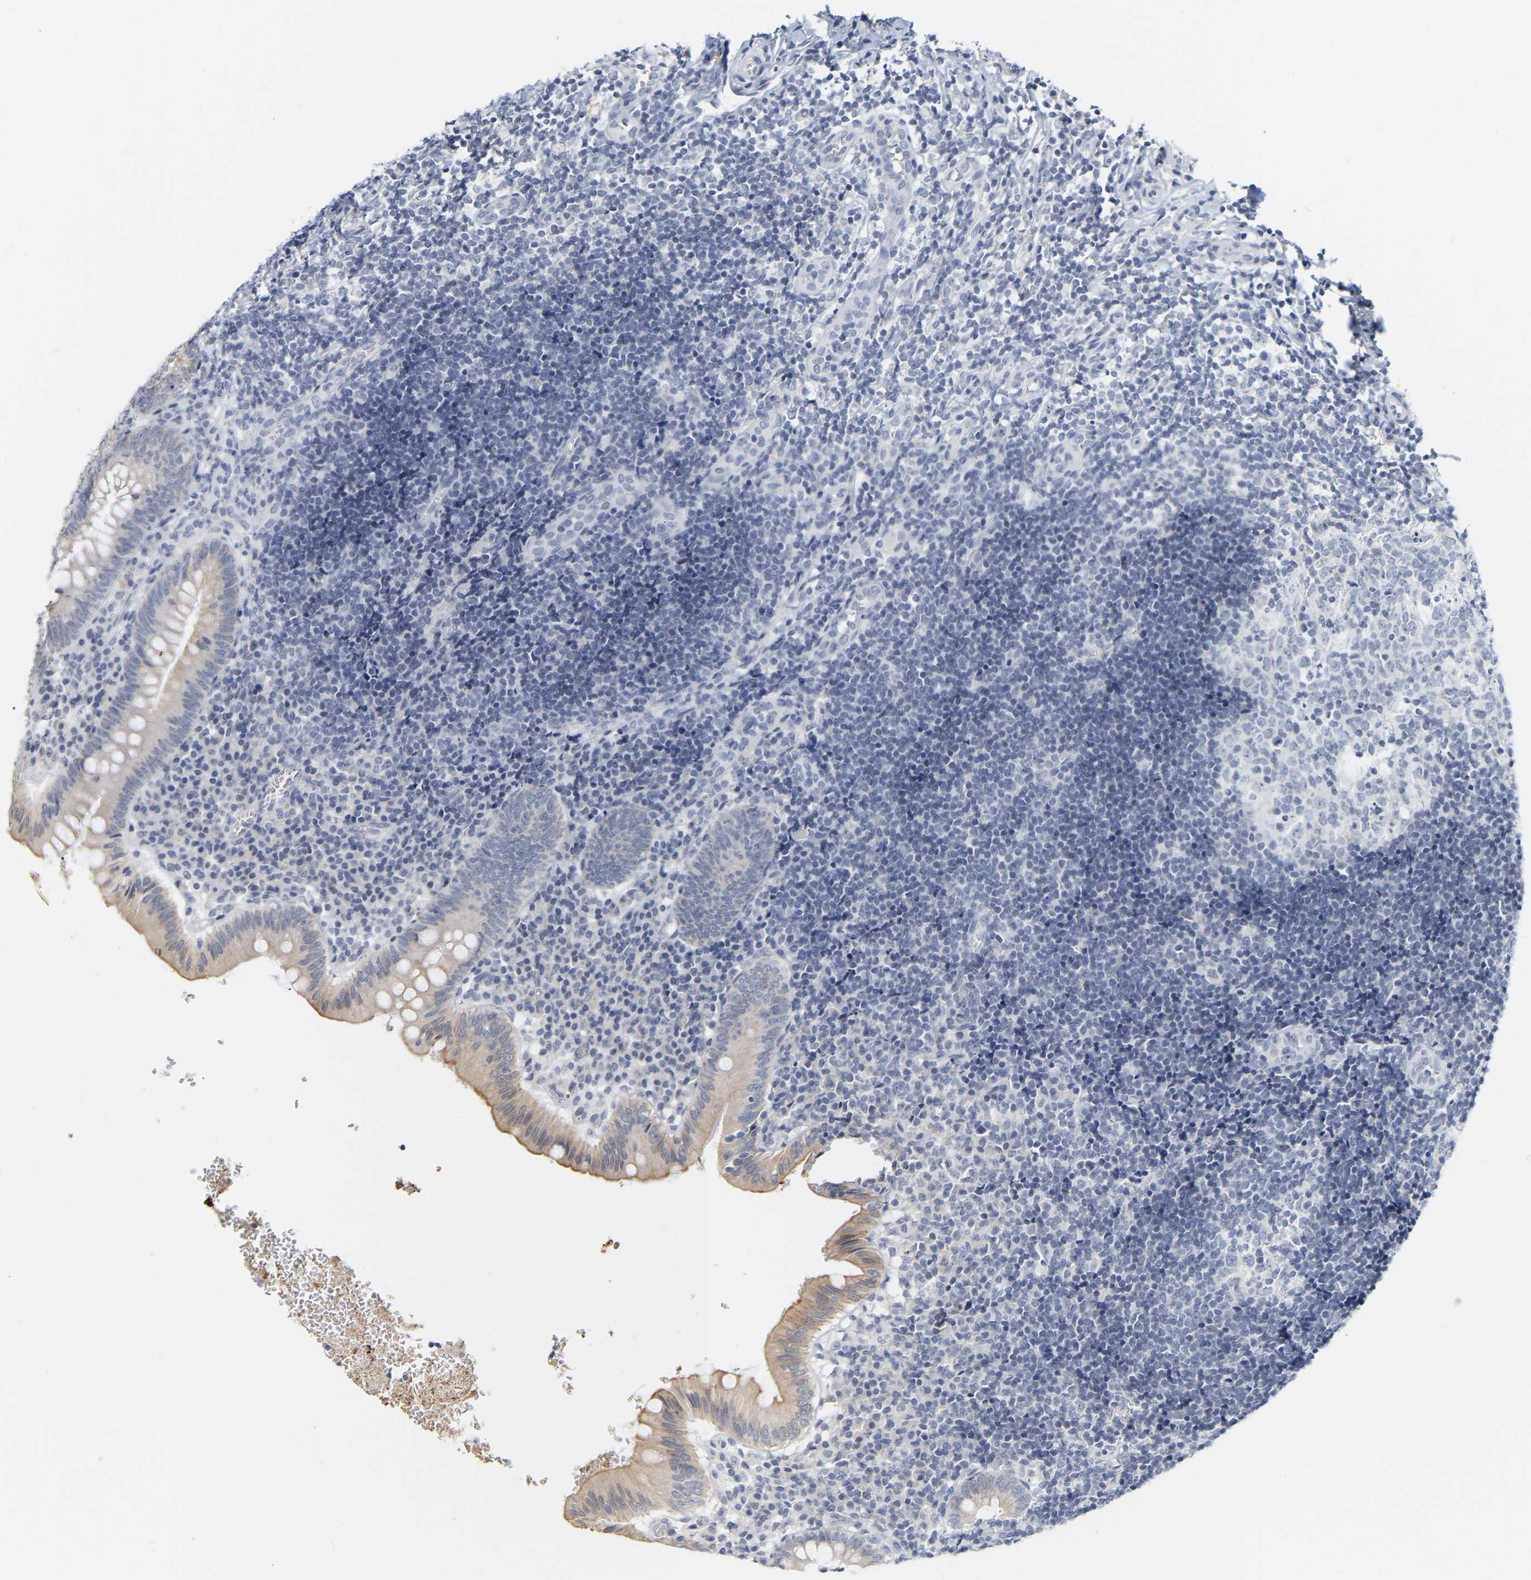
{"staining": {"intensity": "weak", "quantity": "<25%", "location": "cytoplasmic/membranous"}, "tissue": "appendix", "cell_type": "Glandular cells", "image_type": "normal", "snomed": [{"axis": "morphology", "description": "Normal tissue, NOS"}, {"axis": "topography", "description": "Appendix"}], "caption": "This is an immunohistochemistry photomicrograph of normal human appendix. There is no positivity in glandular cells.", "gene": "KRT76", "patient": {"sex": "male", "age": 8}}